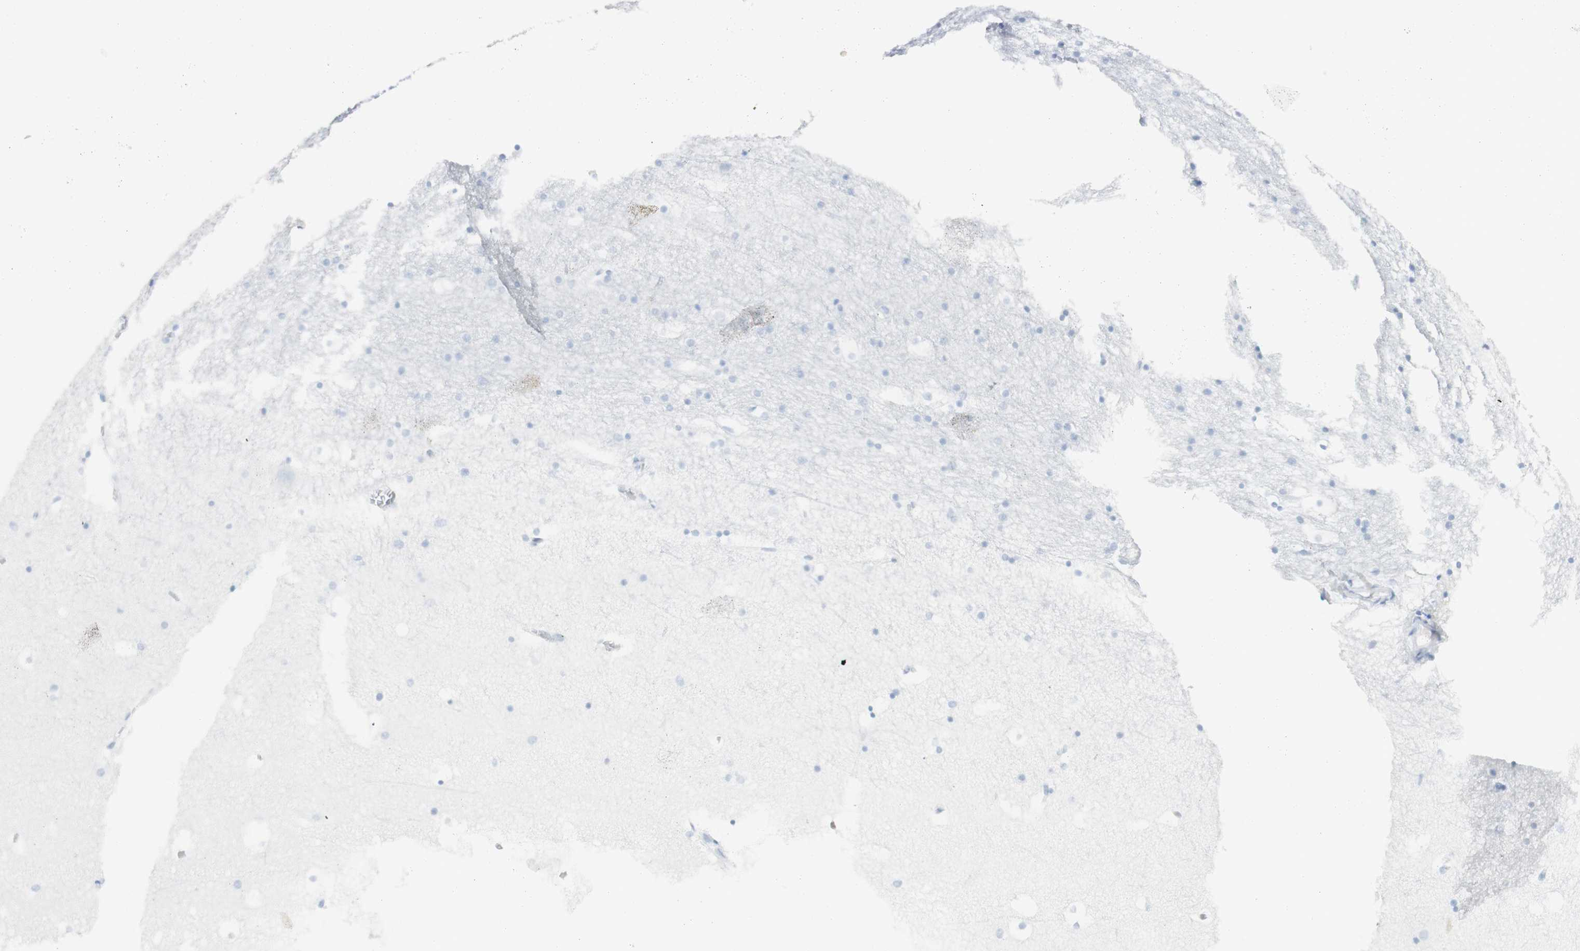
{"staining": {"intensity": "negative", "quantity": "none", "location": "none"}, "tissue": "hippocampus", "cell_type": "Glial cells", "image_type": "normal", "snomed": [{"axis": "morphology", "description": "Normal tissue, NOS"}, {"axis": "topography", "description": "Hippocampus"}], "caption": "The histopathology image demonstrates no significant positivity in glial cells of hippocampus.", "gene": "NAPSA", "patient": {"sex": "male", "age": 45}}